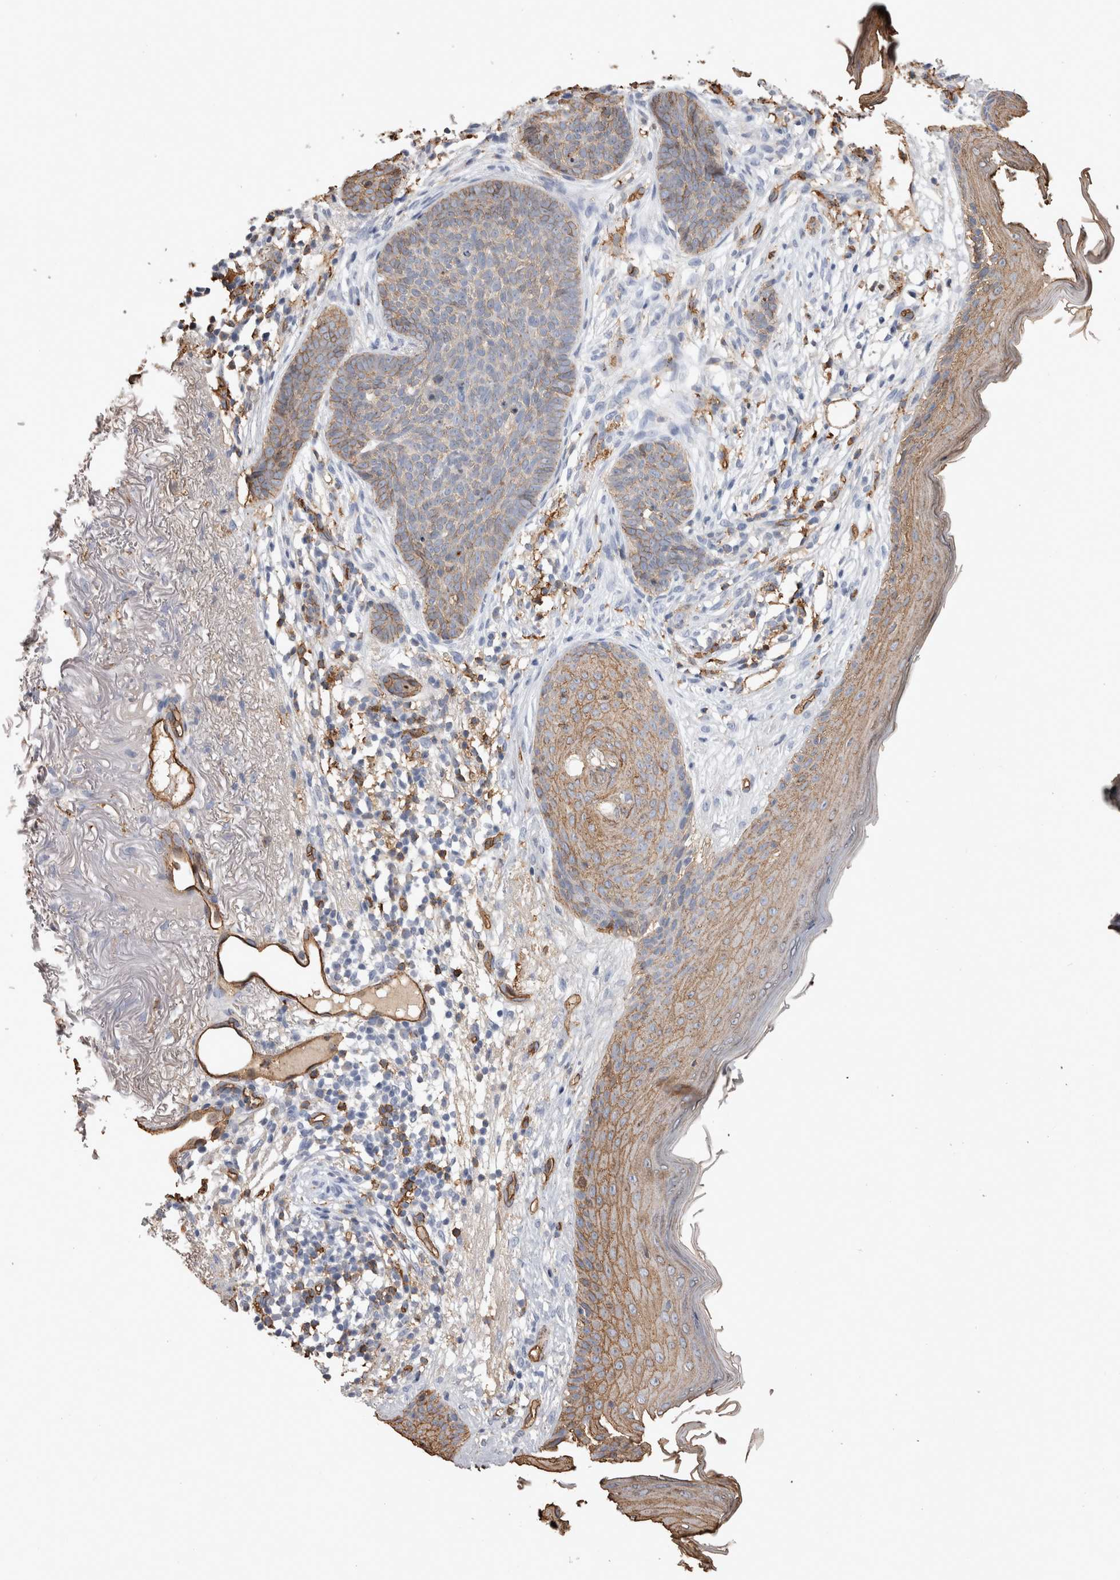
{"staining": {"intensity": "weak", "quantity": "<25%", "location": "cytoplasmic/membranous"}, "tissue": "skin cancer", "cell_type": "Tumor cells", "image_type": "cancer", "snomed": [{"axis": "morphology", "description": "Basal cell carcinoma"}, {"axis": "topography", "description": "Skin"}], "caption": "Immunohistochemistry (IHC) of skin cancer (basal cell carcinoma) exhibits no positivity in tumor cells. The staining is performed using DAB brown chromogen with nuclei counter-stained in using hematoxylin.", "gene": "IL17RC", "patient": {"sex": "female", "age": 70}}